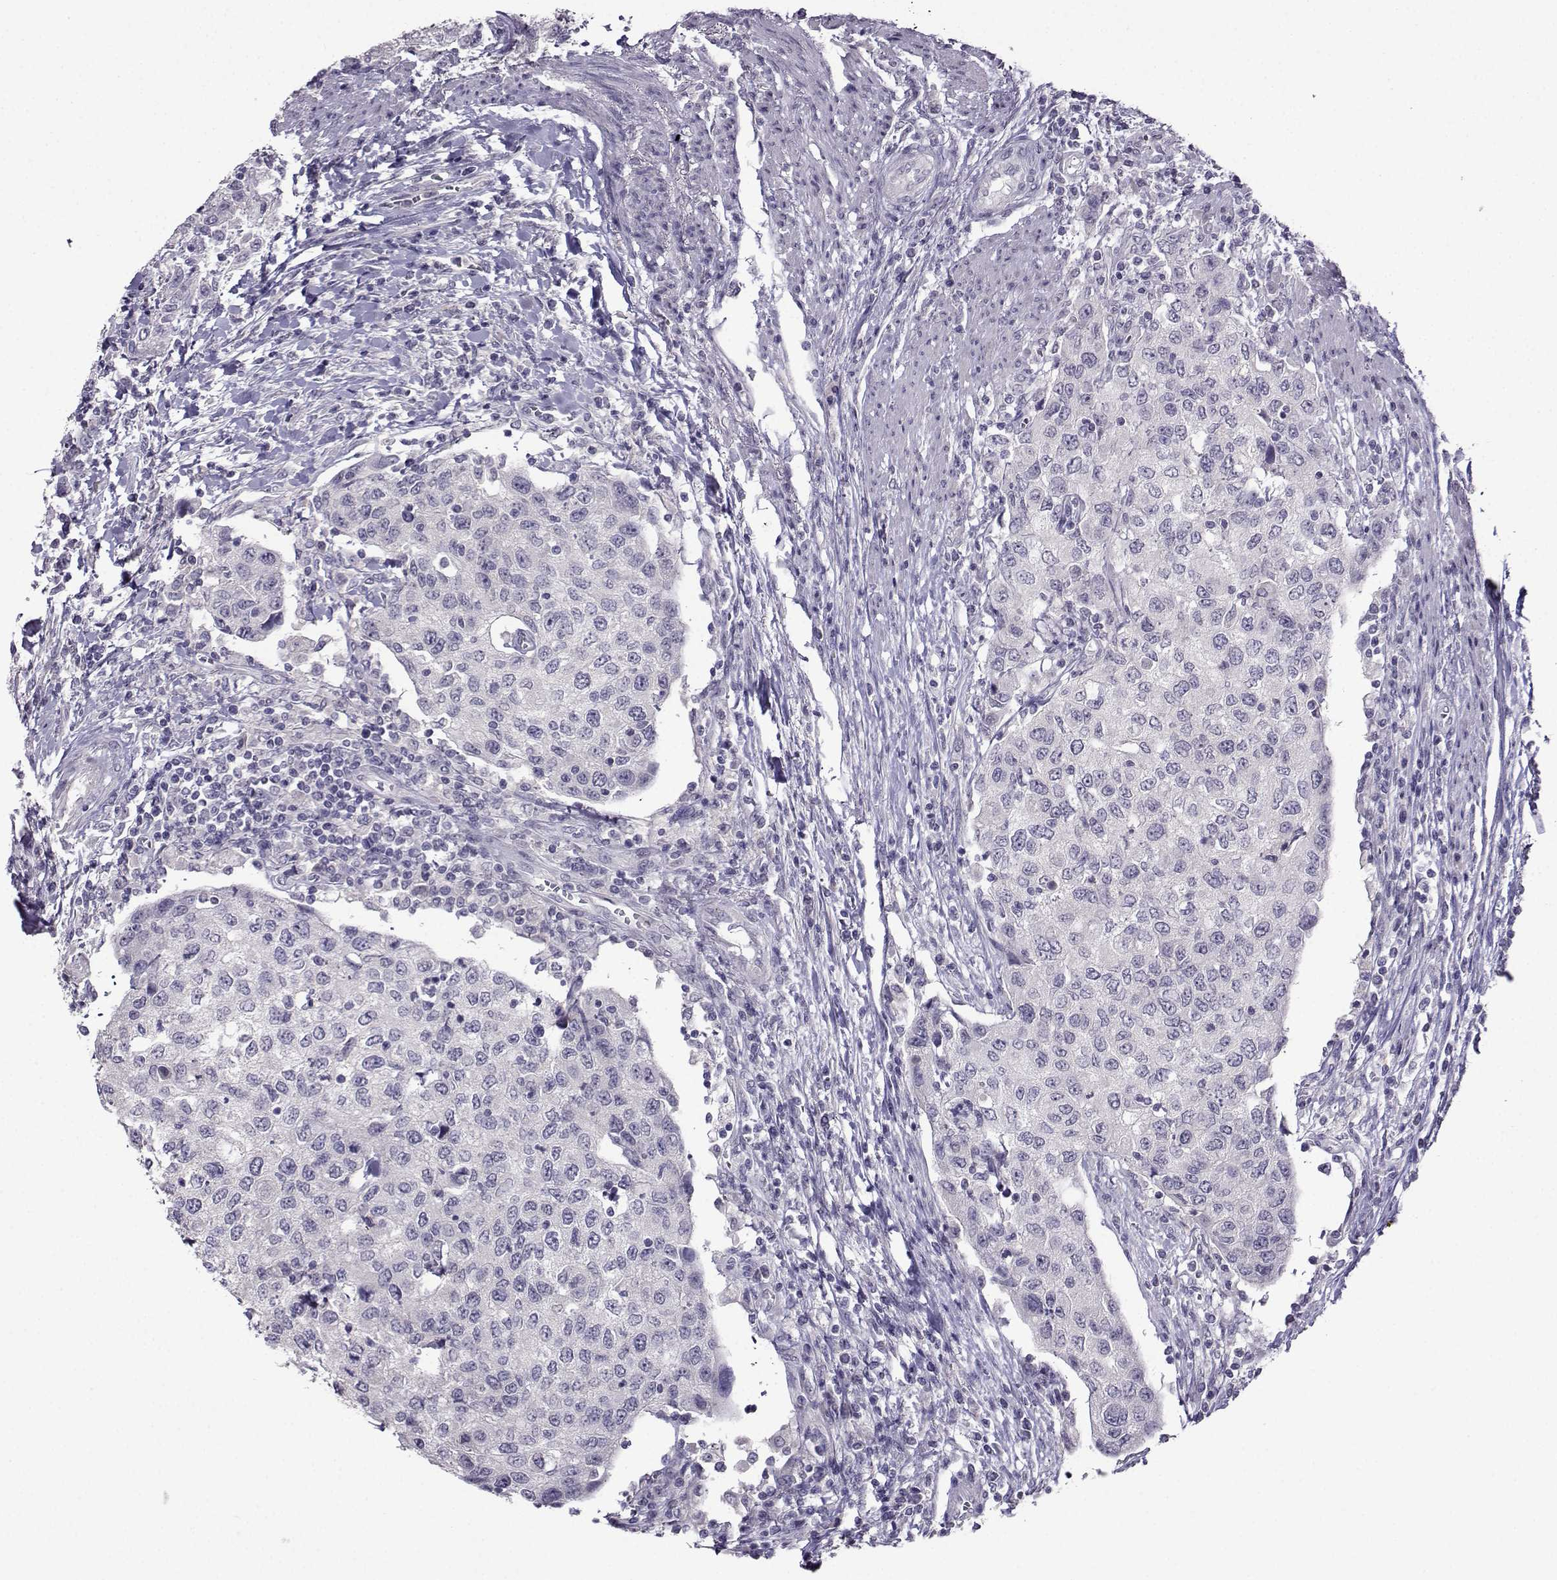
{"staining": {"intensity": "negative", "quantity": "none", "location": "none"}, "tissue": "urothelial cancer", "cell_type": "Tumor cells", "image_type": "cancer", "snomed": [{"axis": "morphology", "description": "Urothelial carcinoma, High grade"}, {"axis": "topography", "description": "Urinary bladder"}], "caption": "There is no significant expression in tumor cells of high-grade urothelial carcinoma. Brightfield microscopy of immunohistochemistry stained with DAB (3,3'-diaminobenzidine) (brown) and hematoxylin (blue), captured at high magnification.", "gene": "CRYBB1", "patient": {"sex": "female", "age": 78}}